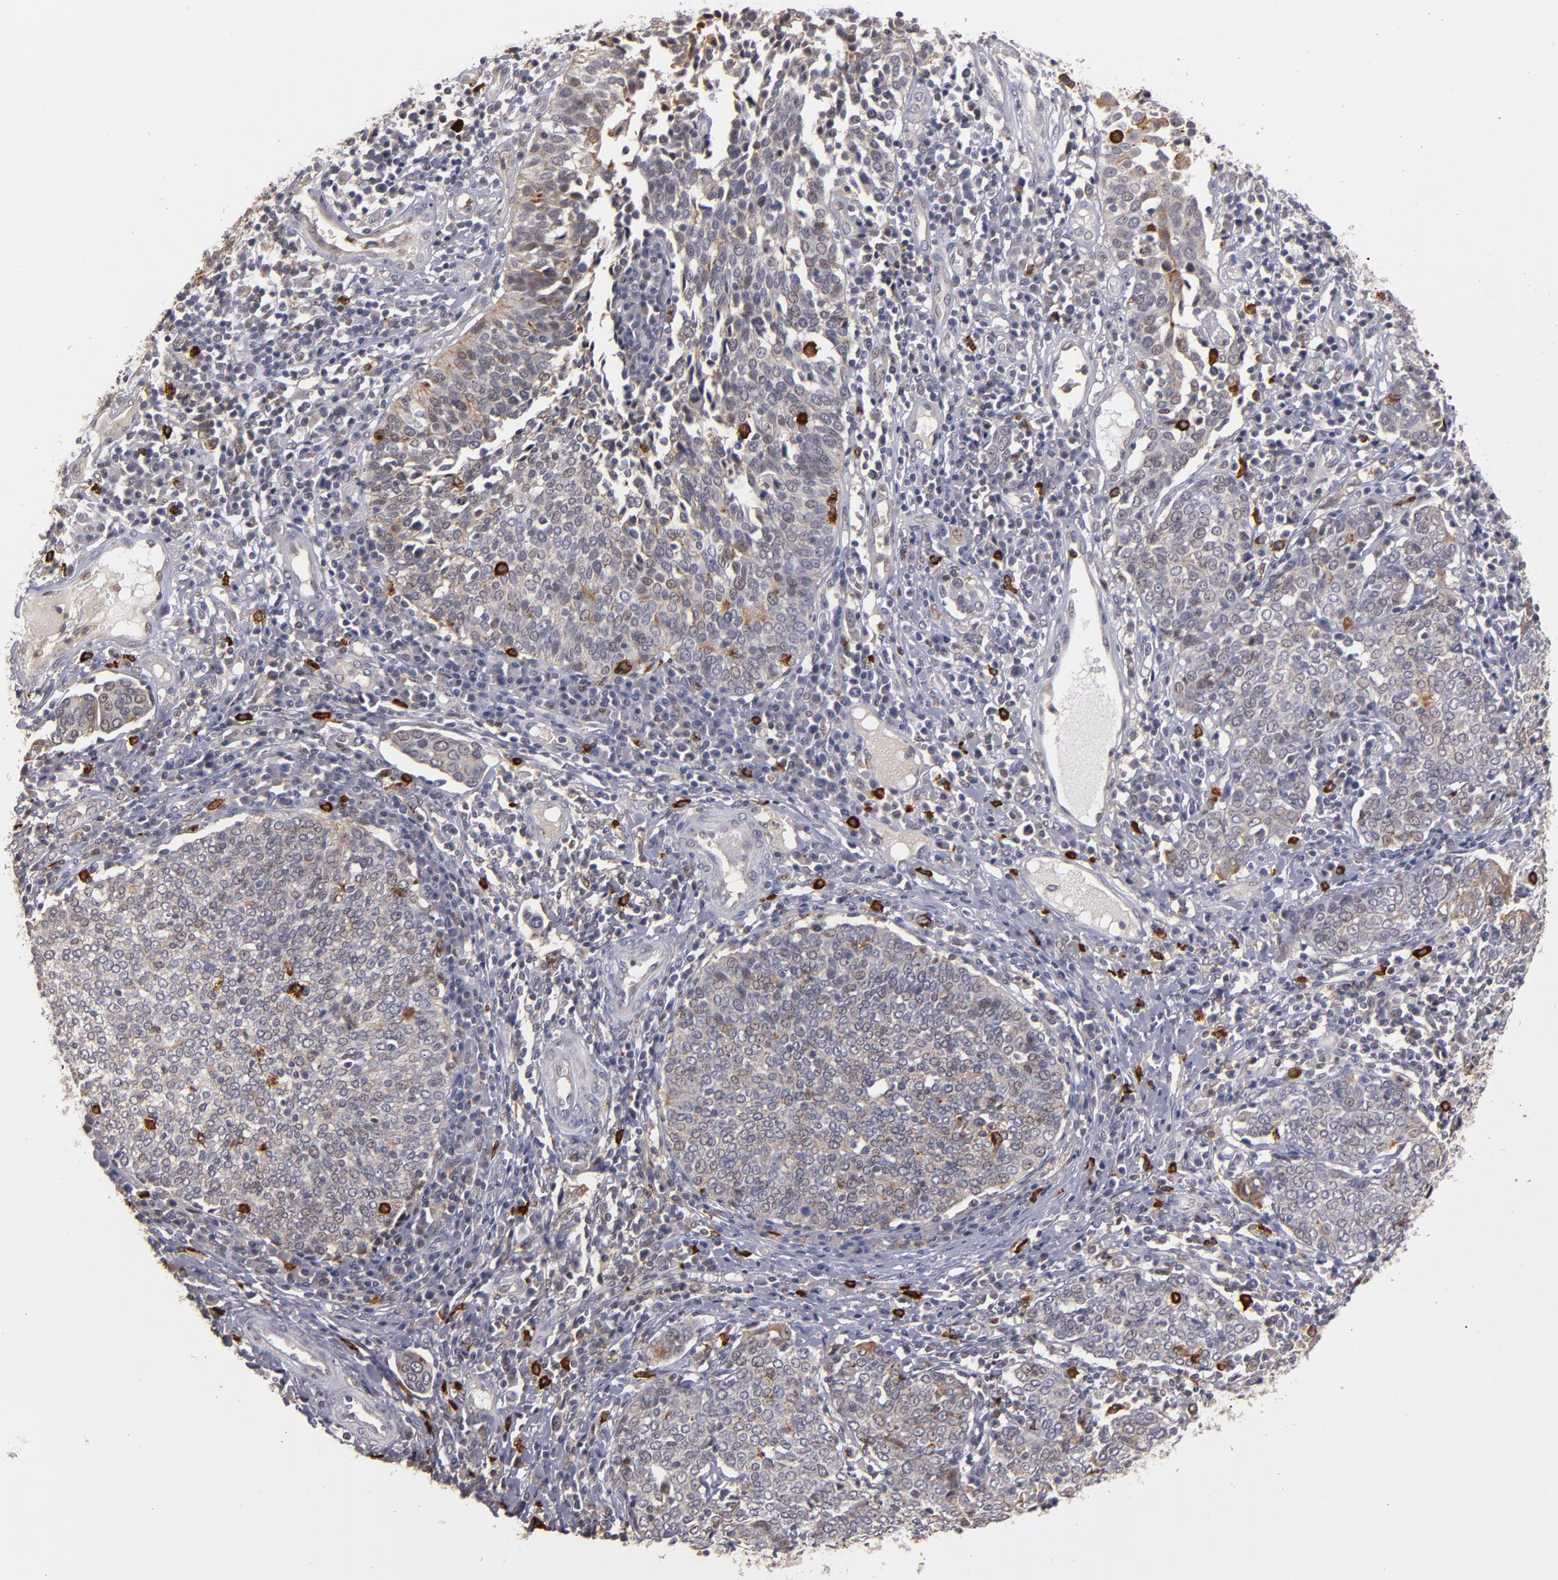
{"staining": {"intensity": "weak", "quantity": ">75%", "location": "cytoplasmic/membranous,nuclear"}, "tissue": "cervical cancer", "cell_type": "Tumor cells", "image_type": "cancer", "snomed": [{"axis": "morphology", "description": "Squamous cell carcinoma, NOS"}, {"axis": "topography", "description": "Cervix"}], "caption": "Tumor cells exhibit weak cytoplasmic/membranous and nuclear positivity in about >75% of cells in cervical cancer (squamous cell carcinoma).", "gene": "STX3", "patient": {"sex": "female", "age": 40}}